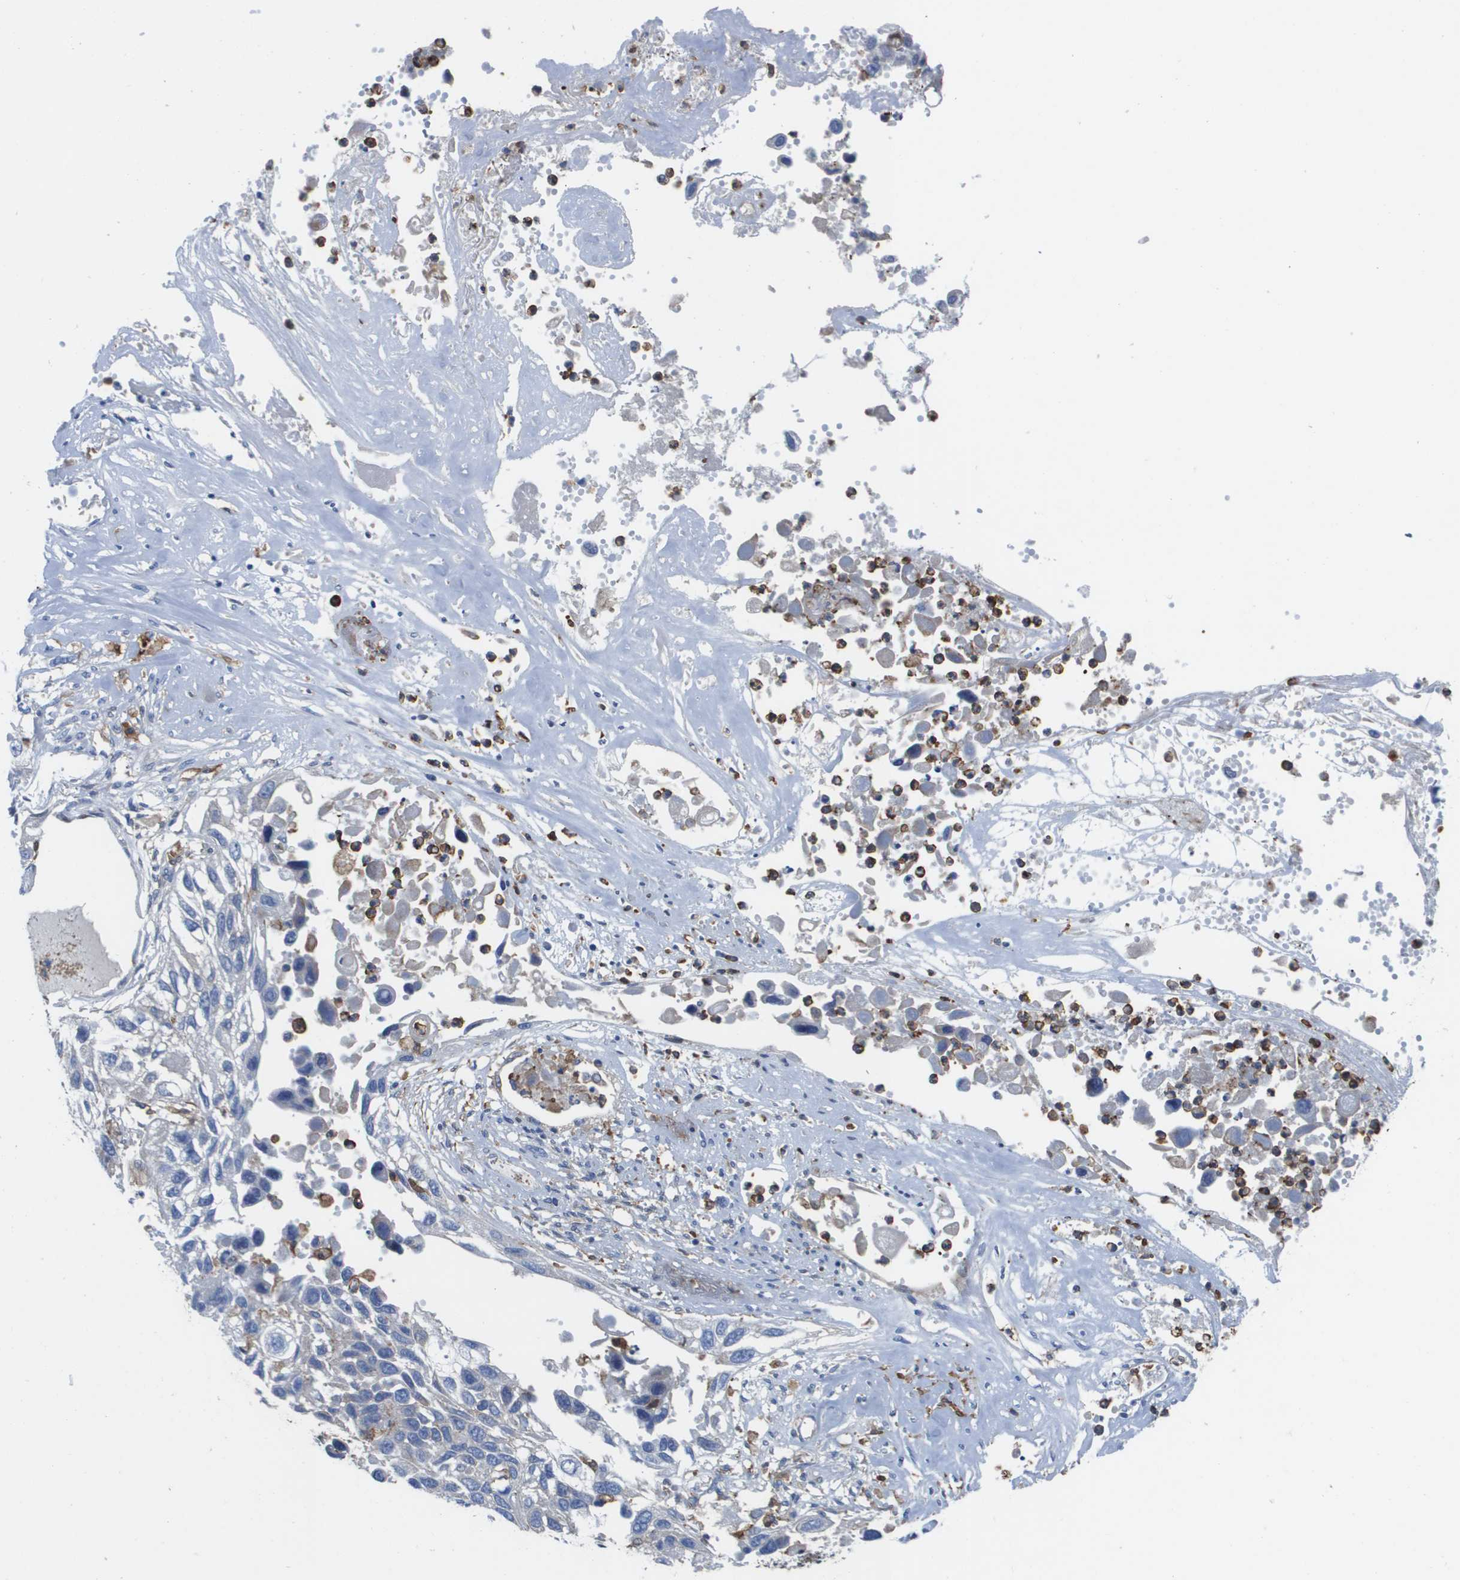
{"staining": {"intensity": "negative", "quantity": "none", "location": "none"}, "tissue": "lung cancer", "cell_type": "Tumor cells", "image_type": "cancer", "snomed": [{"axis": "morphology", "description": "Squamous cell carcinoma, NOS"}, {"axis": "topography", "description": "Lung"}], "caption": "Histopathology image shows no significant protein expression in tumor cells of lung cancer.", "gene": "SLC37A2", "patient": {"sex": "male", "age": 71}}